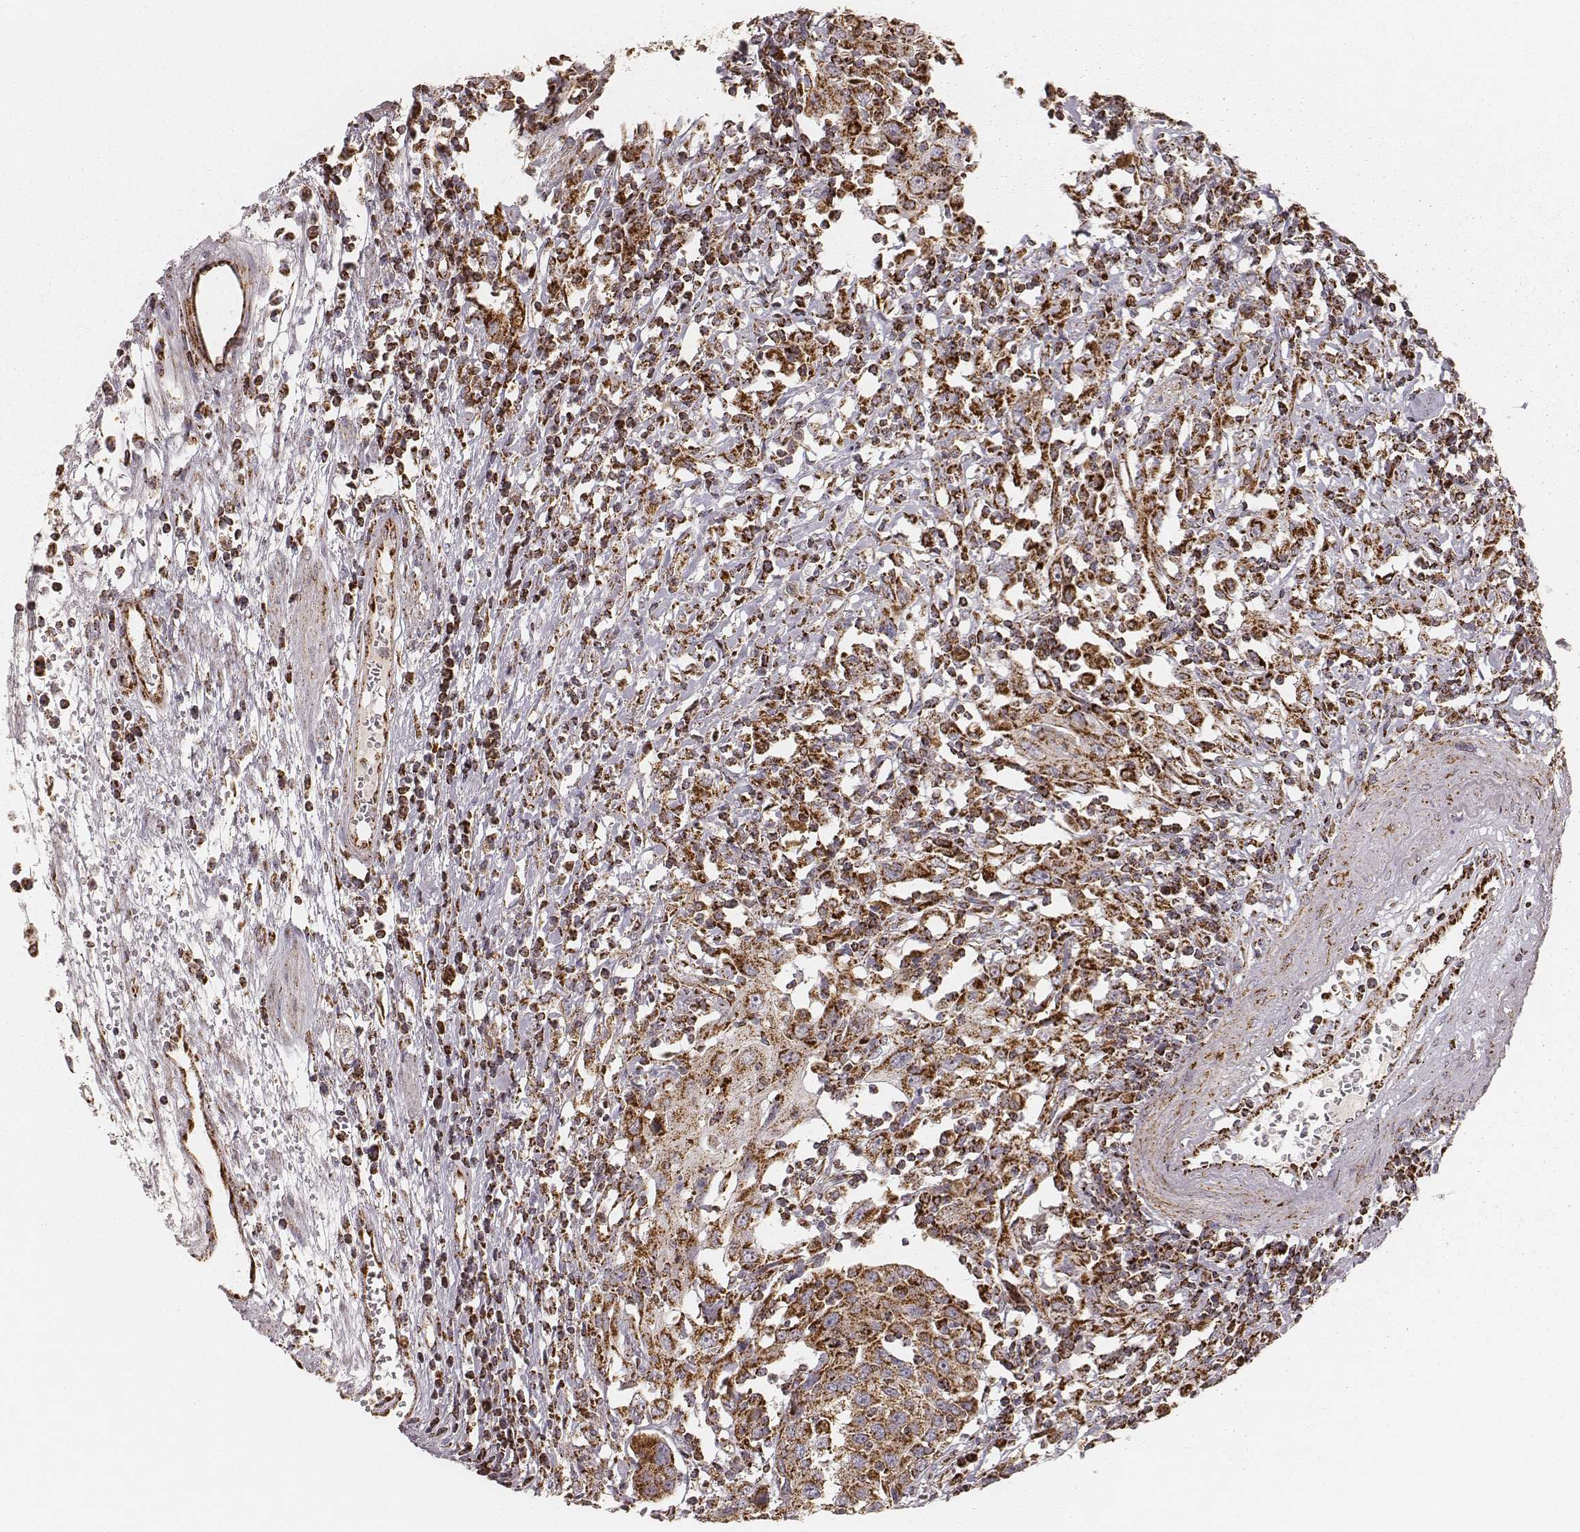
{"staining": {"intensity": "strong", "quantity": ">75%", "location": "cytoplasmic/membranous"}, "tissue": "urothelial cancer", "cell_type": "Tumor cells", "image_type": "cancer", "snomed": [{"axis": "morphology", "description": "Urothelial carcinoma, High grade"}, {"axis": "topography", "description": "Urinary bladder"}], "caption": "Urothelial cancer tissue exhibits strong cytoplasmic/membranous positivity in about >75% of tumor cells", "gene": "CS", "patient": {"sex": "female", "age": 85}}